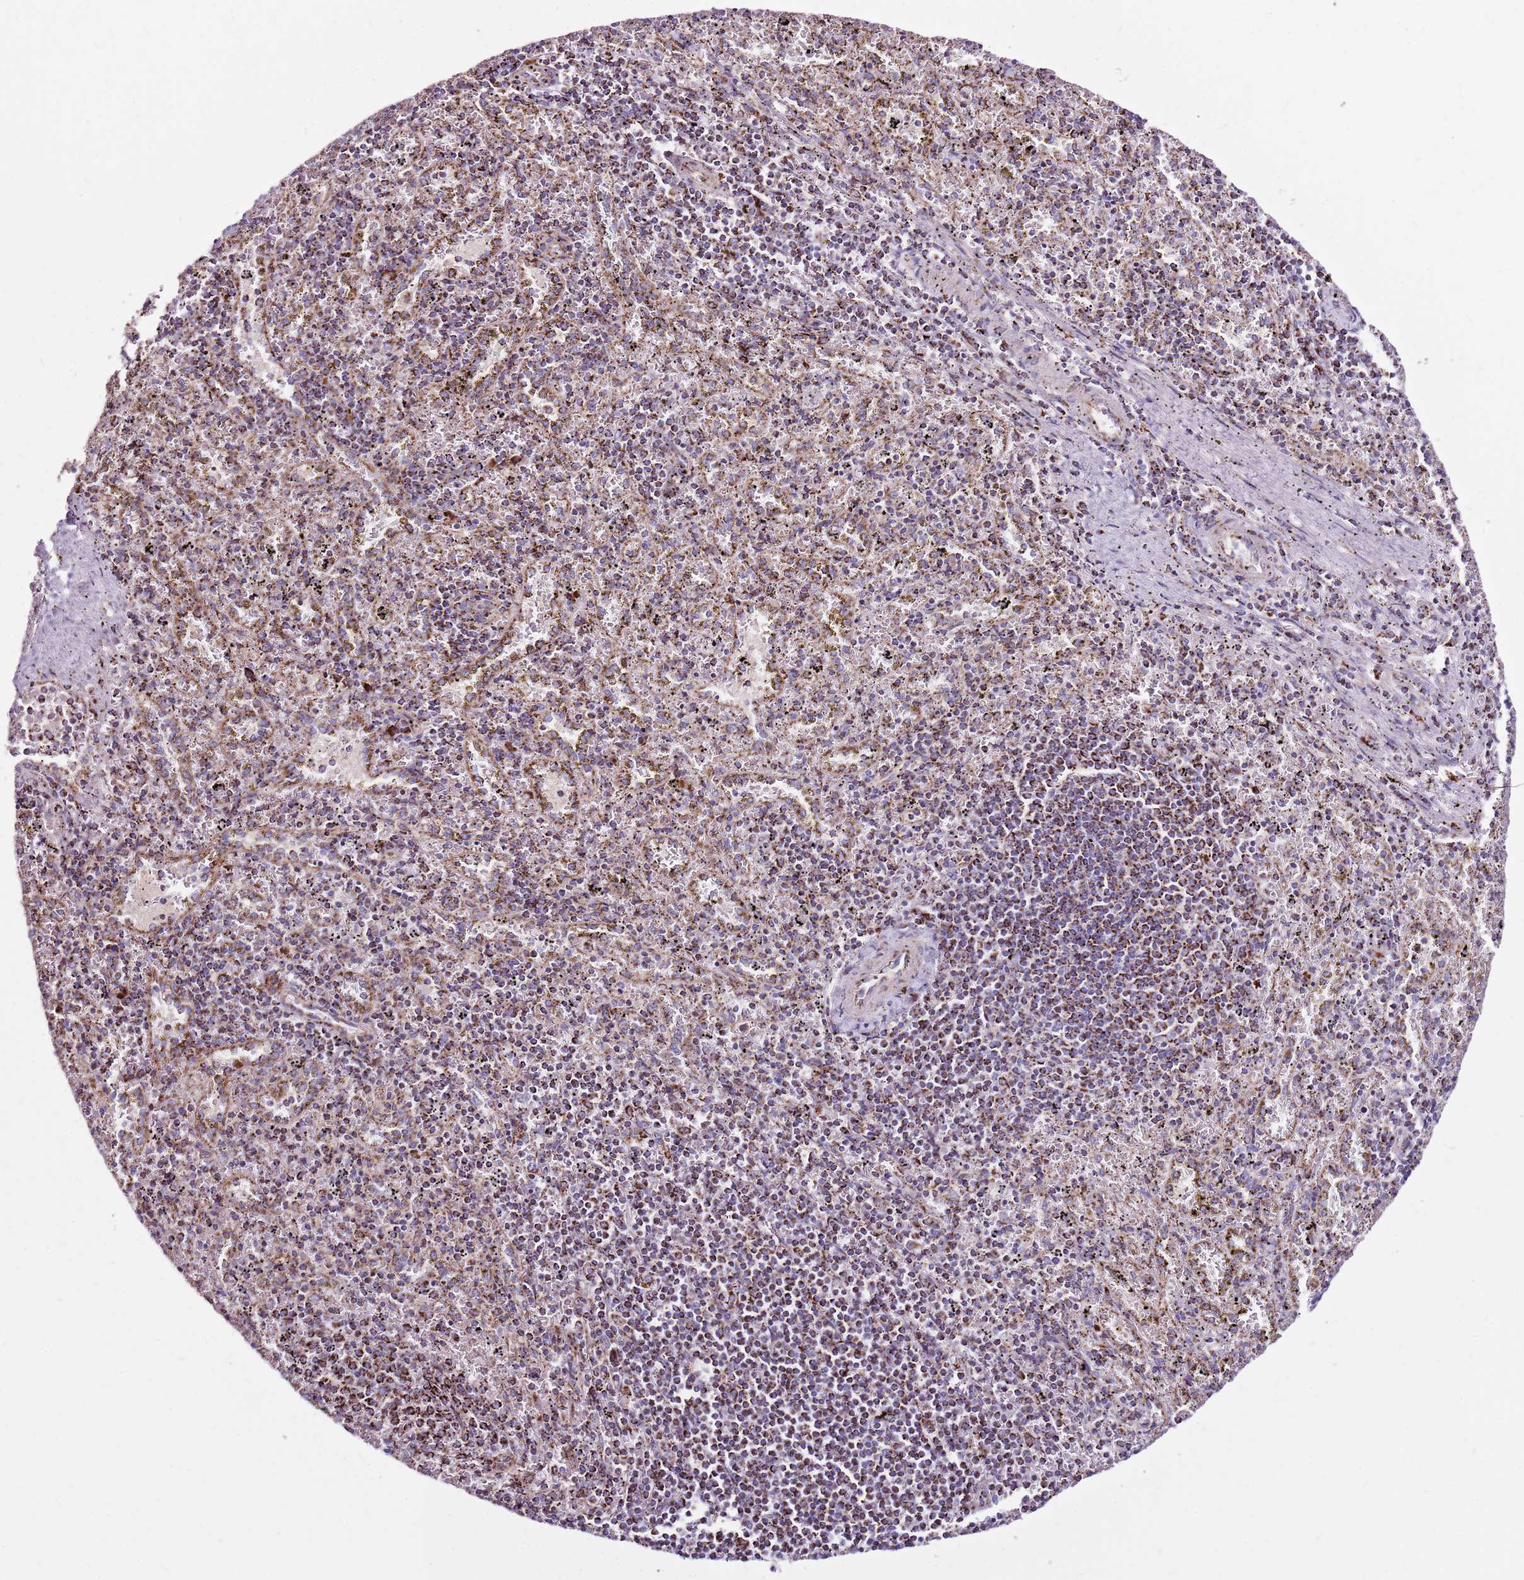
{"staining": {"intensity": "moderate", "quantity": "25%-75%", "location": "cytoplasmic/membranous"}, "tissue": "spleen", "cell_type": "Cells in red pulp", "image_type": "normal", "snomed": [{"axis": "morphology", "description": "Normal tissue, NOS"}, {"axis": "topography", "description": "Spleen"}], "caption": "An immunohistochemistry (IHC) micrograph of normal tissue is shown. Protein staining in brown shows moderate cytoplasmic/membranous positivity in spleen within cells in red pulp. The protein is shown in brown color, while the nuclei are stained blue.", "gene": "HECTD4", "patient": {"sex": "male", "age": 11}}